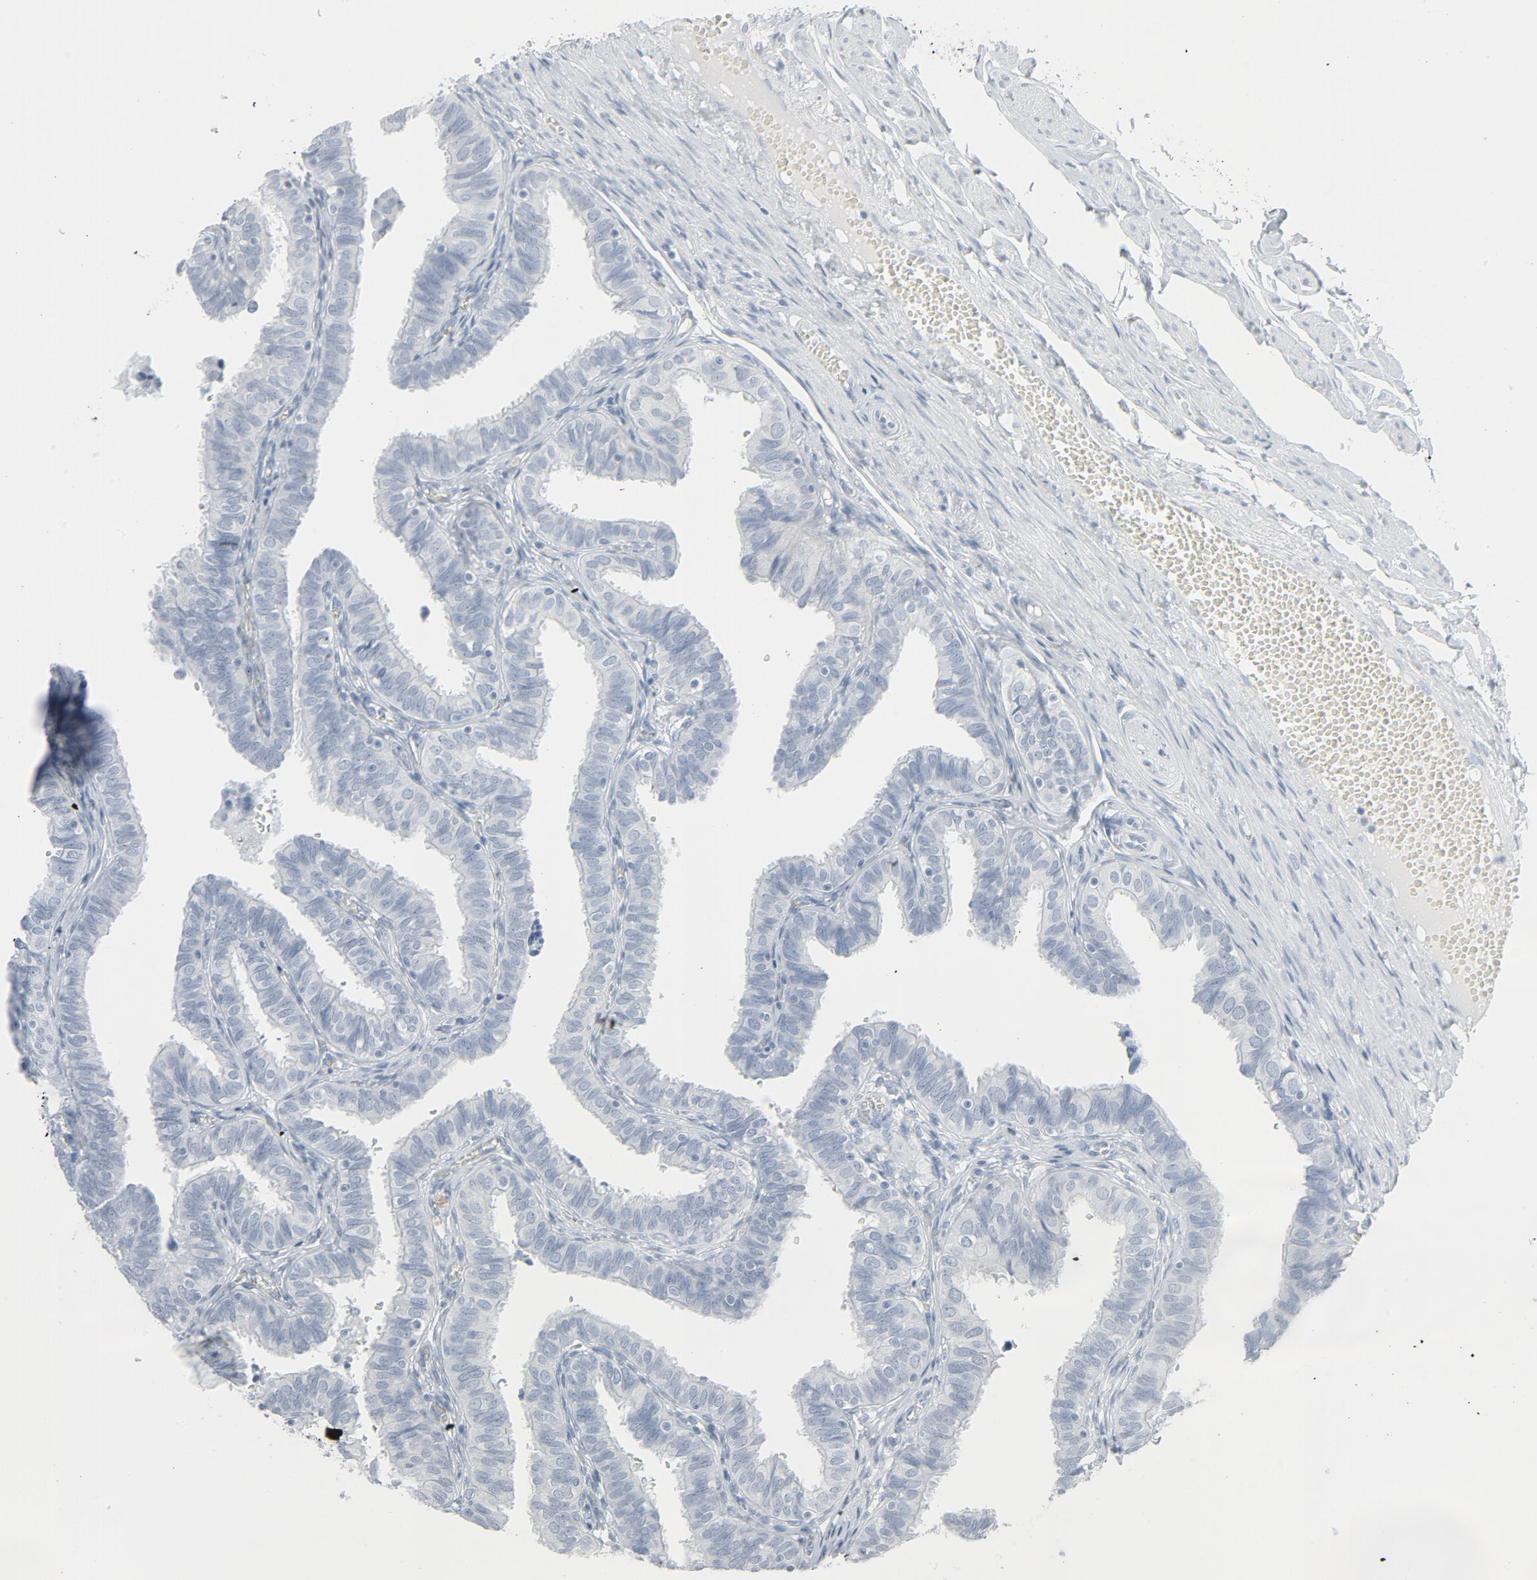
{"staining": {"intensity": "negative", "quantity": "none", "location": "none"}, "tissue": "fallopian tube", "cell_type": "Glandular cells", "image_type": "normal", "snomed": [{"axis": "morphology", "description": "Normal tissue, NOS"}, {"axis": "topography", "description": "Fallopian tube"}], "caption": "A photomicrograph of human fallopian tube is negative for staining in glandular cells.", "gene": "FGFR3", "patient": {"sex": "female", "age": 46}}